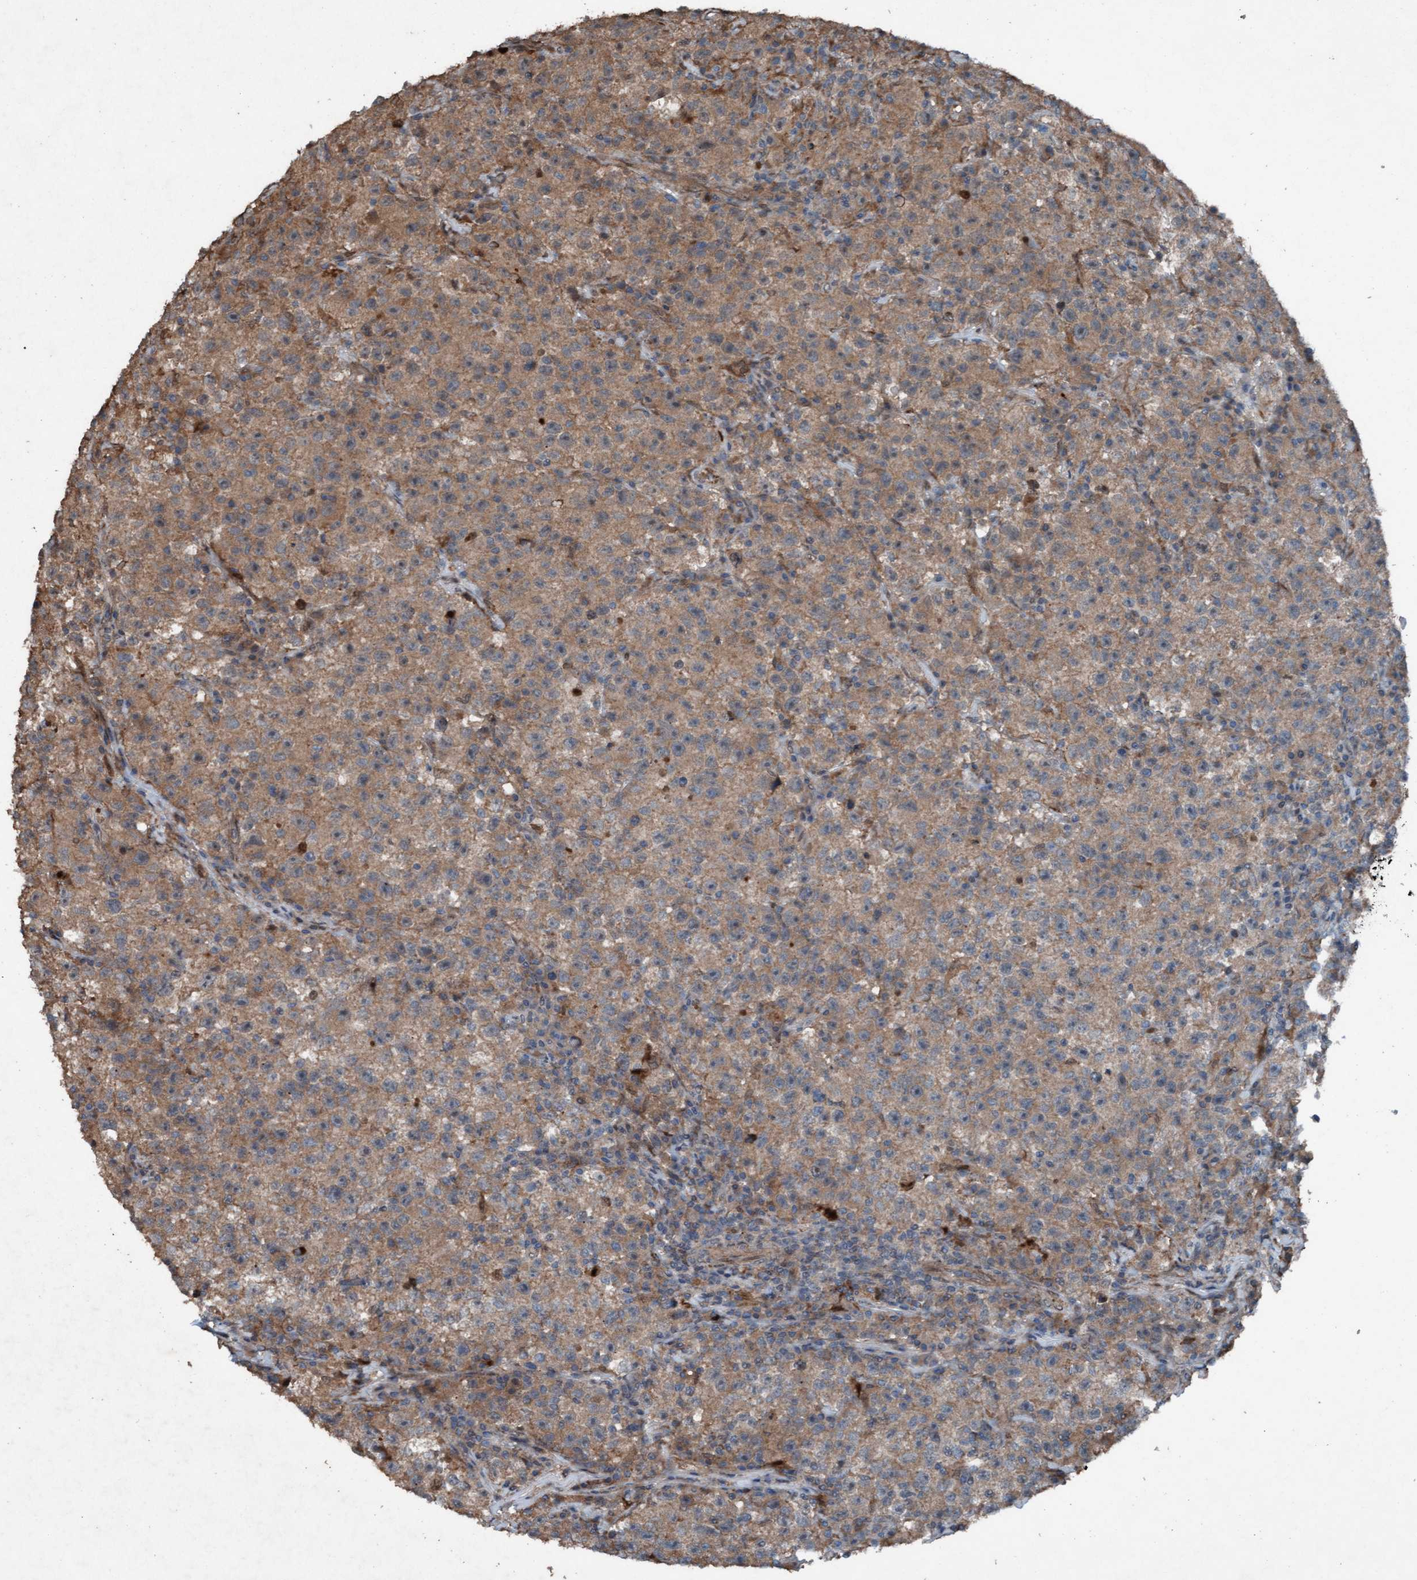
{"staining": {"intensity": "moderate", "quantity": ">75%", "location": "cytoplasmic/membranous"}, "tissue": "testis cancer", "cell_type": "Tumor cells", "image_type": "cancer", "snomed": [{"axis": "morphology", "description": "Seminoma, NOS"}, {"axis": "topography", "description": "Testis"}], "caption": "Immunohistochemistry image of human testis seminoma stained for a protein (brown), which shows medium levels of moderate cytoplasmic/membranous positivity in approximately >75% of tumor cells.", "gene": "PLXNB2", "patient": {"sex": "male", "age": 22}}